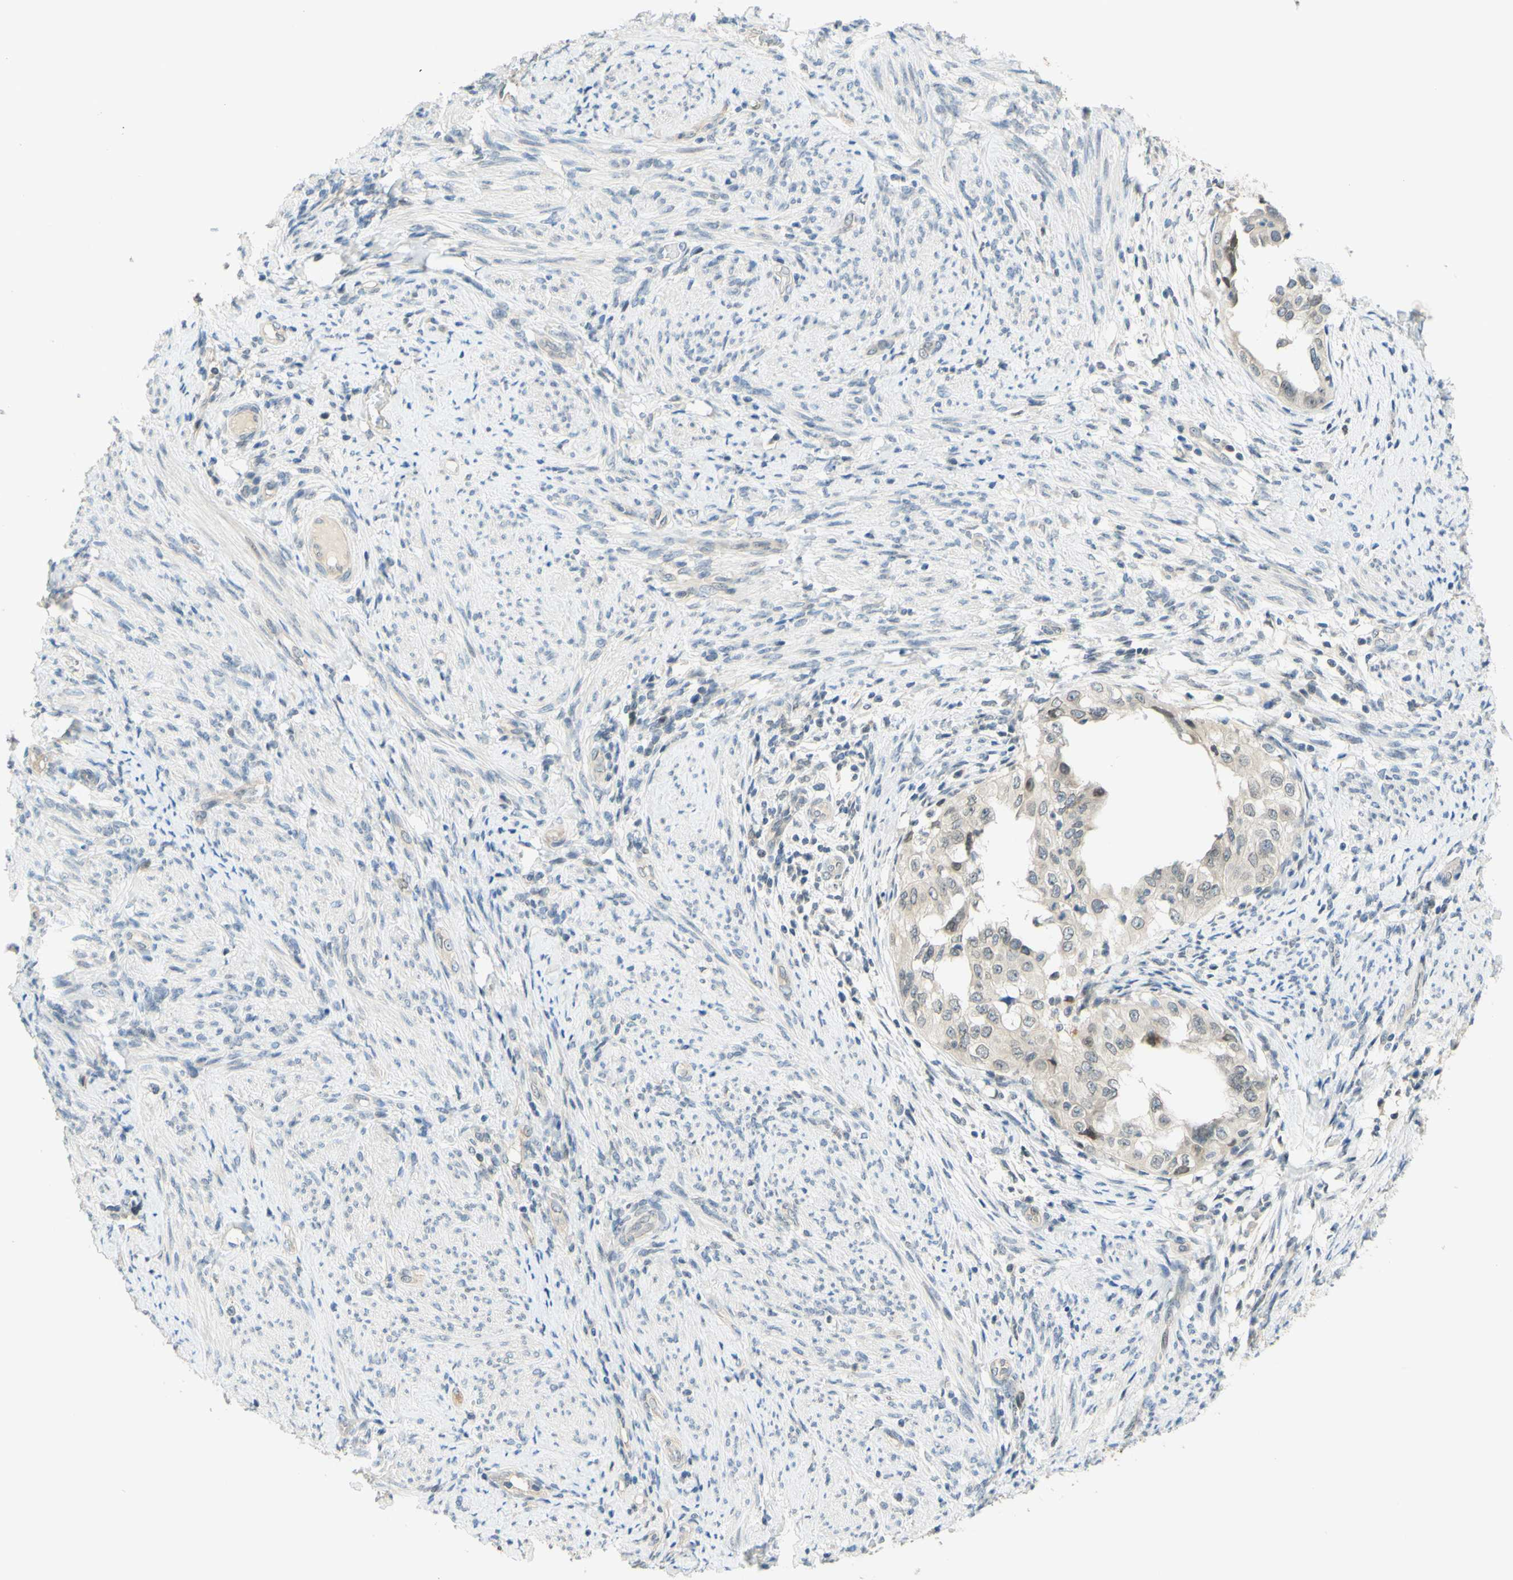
{"staining": {"intensity": "moderate", "quantity": "<25%", "location": "nuclear"}, "tissue": "endometrial cancer", "cell_type": "Tumor cells", "image_type": "cancer", "snomed": [{"axis": "morphology", "description": "Adenocarcinoma, NOS"}, {"axis": "topography", "description": "Endometrium"}], "caption": "IHC of endometrial cancer (adenocarcinoma) reveals low levels of moderate nuclear positivity in approximately <25% of tumor cells.", "gene": "C2CD2L", "patient": {"sex": "female", "age": 85}}